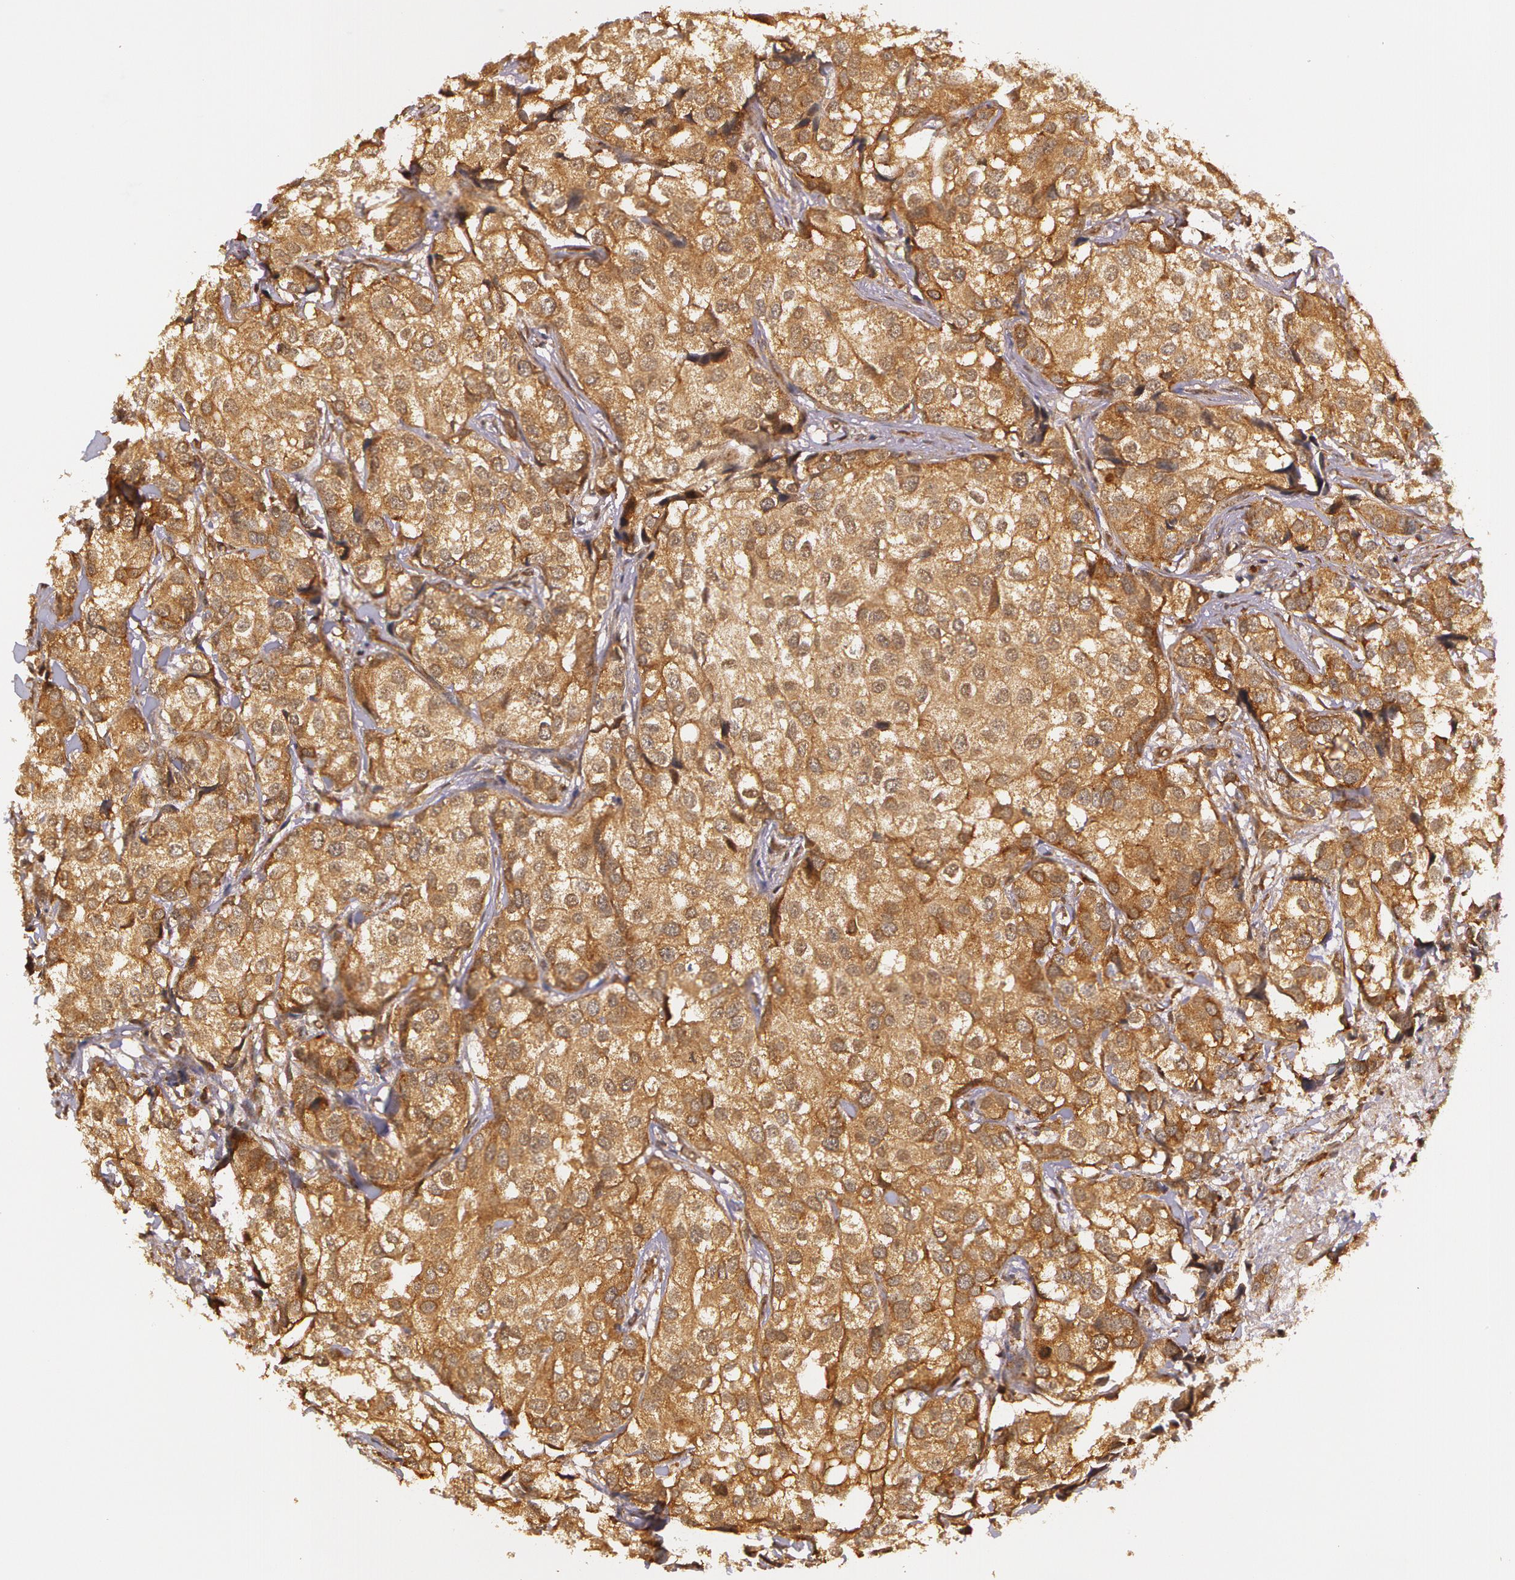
{"staining": {"intensity": "moderate", "quantity": ">75%", "location": "cytoplasmic/membranous"}, "tissue": "breast cancer", "cell_type": "Tumor cells", "image_type": "cancer", "snomed": [{"axis": "morphology", "description": "Duct carcinoma"}, {"axis": "topography", "description": "Breast"}], "caption": "This histopathology image demonstrates immunohistochemistry staining of breast cancer, with medium moderate cytoplasmic/membranous positivity in approximately >75% of tumor cells.", "gene": "ASCC2", "patient": {"sex": "female", "age": 68}}